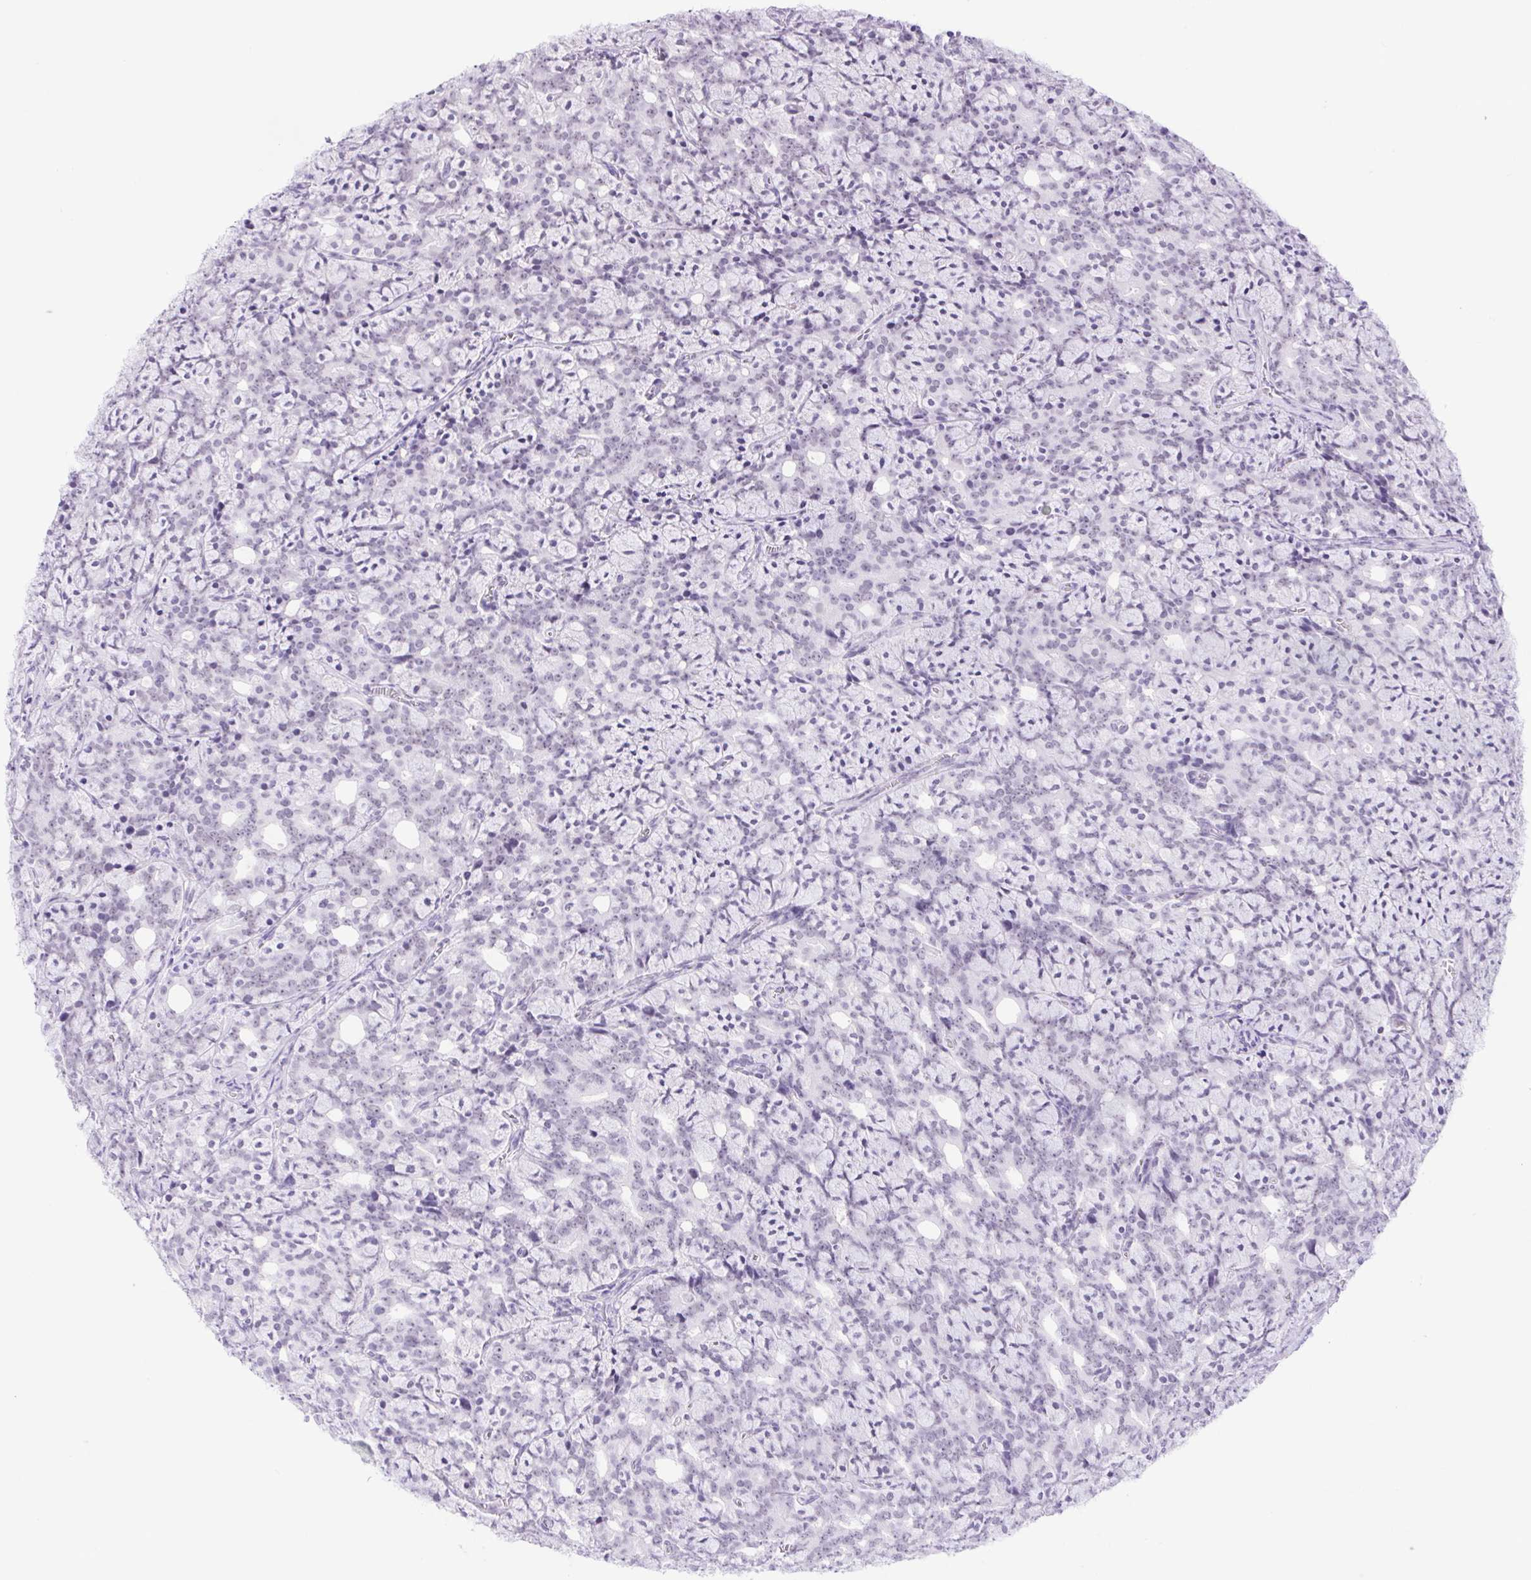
{"staining": {"intensity": "negative", "quantity": "none", "location": "none"}, "tissue": "prostate cancer", "cell_type": "Tumor cells", "image_type": "cancer", "snomed": [{"axis": "morphology", "description": "Adenocarcinoma, High grade"}, {"axis": "topography", "description": "Prostate"}], "caption": "Immunohistochemistry photomicrograph of neoplastic tissue: prostate cancer (high-grade adenocarcinoma) stained with DAB (3,3'-diaminobenzidine) displays no significant protein expression in tumor cells.", "gene": "DDX17", "patient": {"sex": "male", "age": 84}}